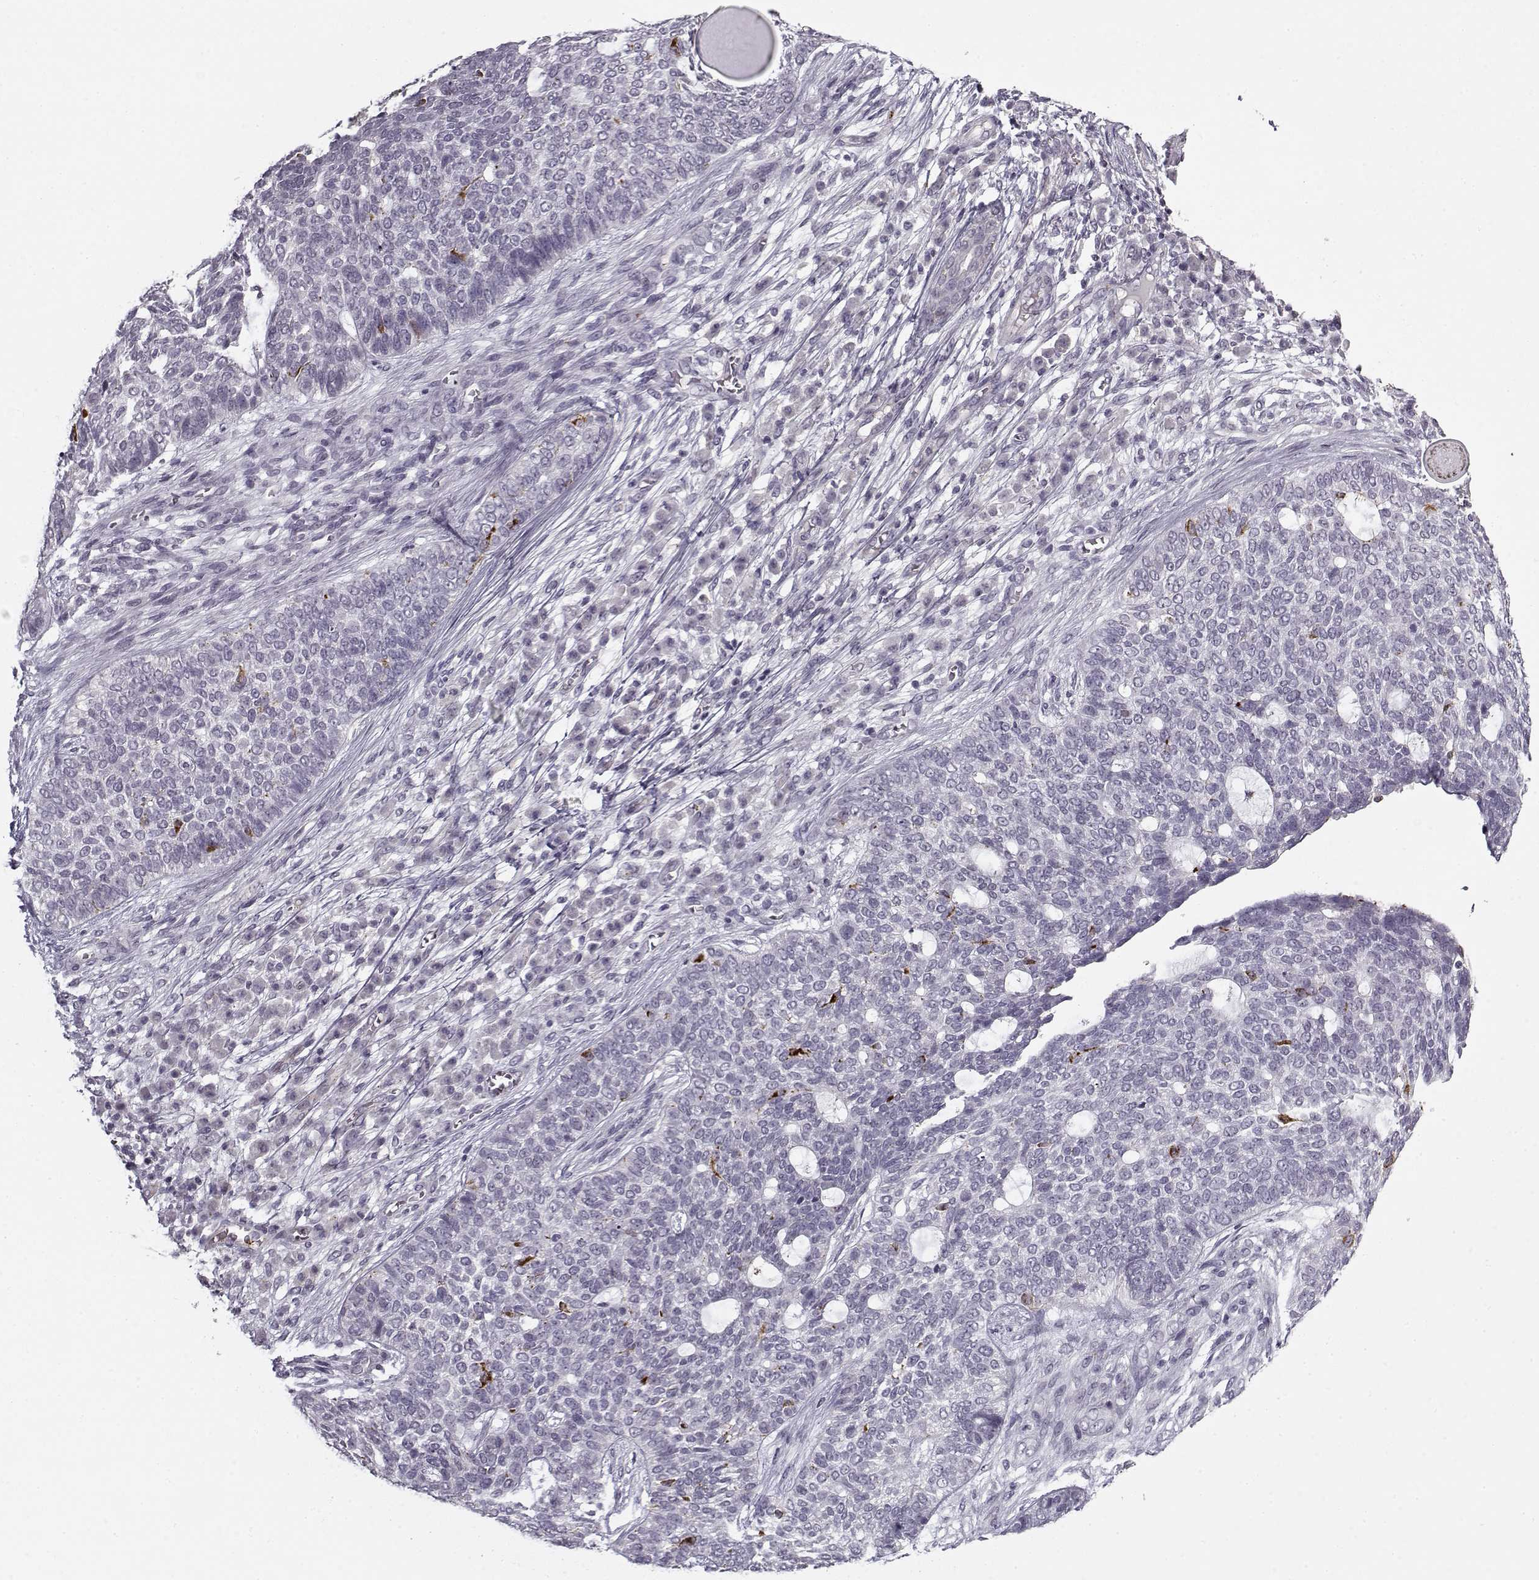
{"staining": {"intensity": "negative", "quantity": "none", "location": "none"}, "tissue": "skin cancer", "cell_type": "Tumor cells", "image_type": "cancer", "snomed": [{"axis": "morphology", "description": "Basal cell carcinoma"}, {"axis": "topography", "description": "Skin"}], "caption": "Immunohistochemical staining of basal cell carcinoma (skin) demonstrates no significant expression in tumor cells.", "gene": "SNCA", "patient": {"sex": "female", "age": 69}}